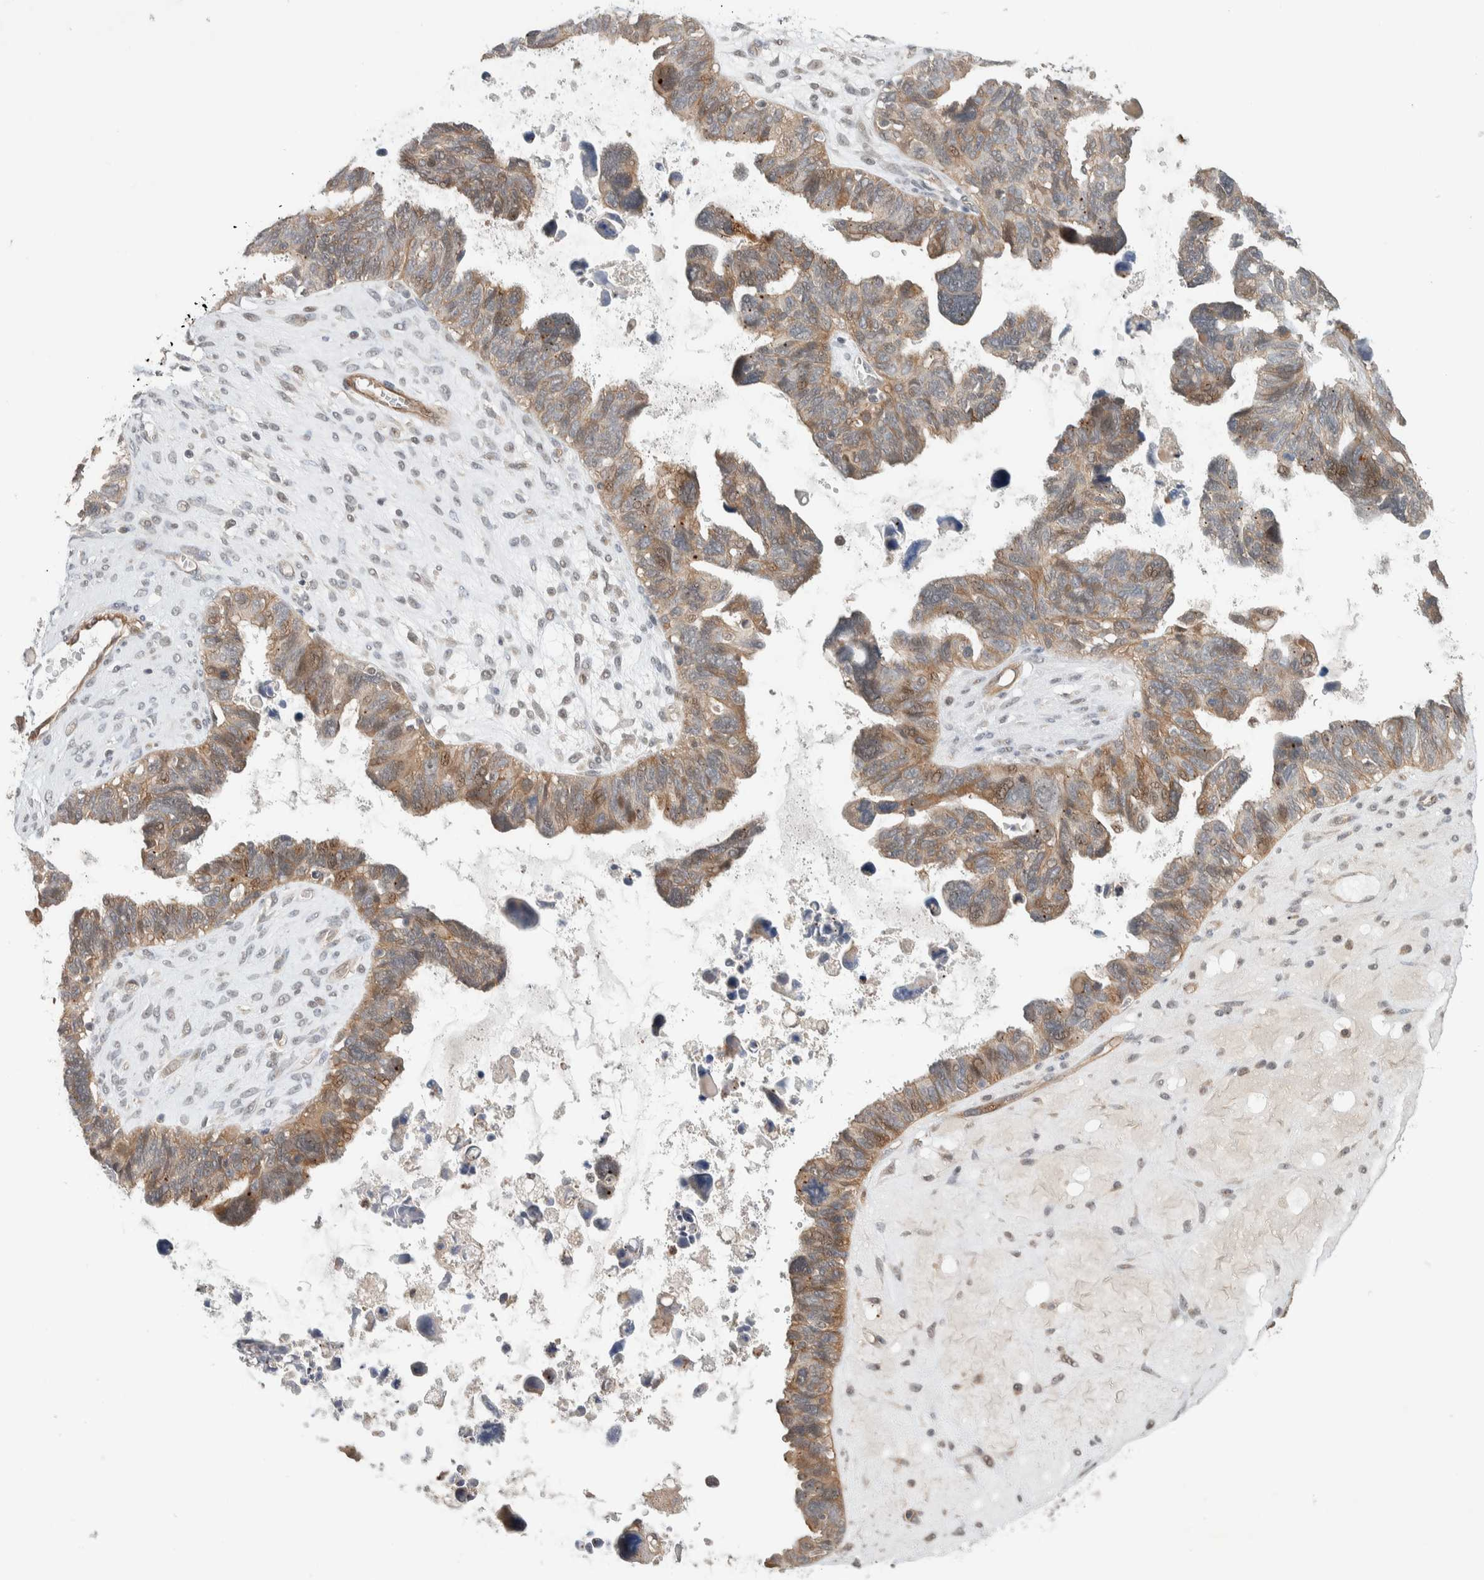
{"staining": {"intensity": "moderate", "quantity": ">75%", "location": "cytoplasmic/membranous"}, "tissue": "ovarian cancer", "cell_type": "Tumor cells", "image_type": "cancer", "snomed": [{"axis": "morphology", "description": "Cystadenocarcinoma, serous, NOS"}, {"axis": "topography", "description": "Ovary"}], "caption": "IHC histopathology image of neoplastic tissue: human ovarian serous cystadenocarcinoma stained using immunohistochemistry exhibits medium levels of moderate protein expression localized specifically in the cytoplasmic/membranous of tumor cells, appearing as a cytoplasmic/membranous brown color.", "gene": "DEPTOR", "patient": {"sex": "female", "age": 79}}